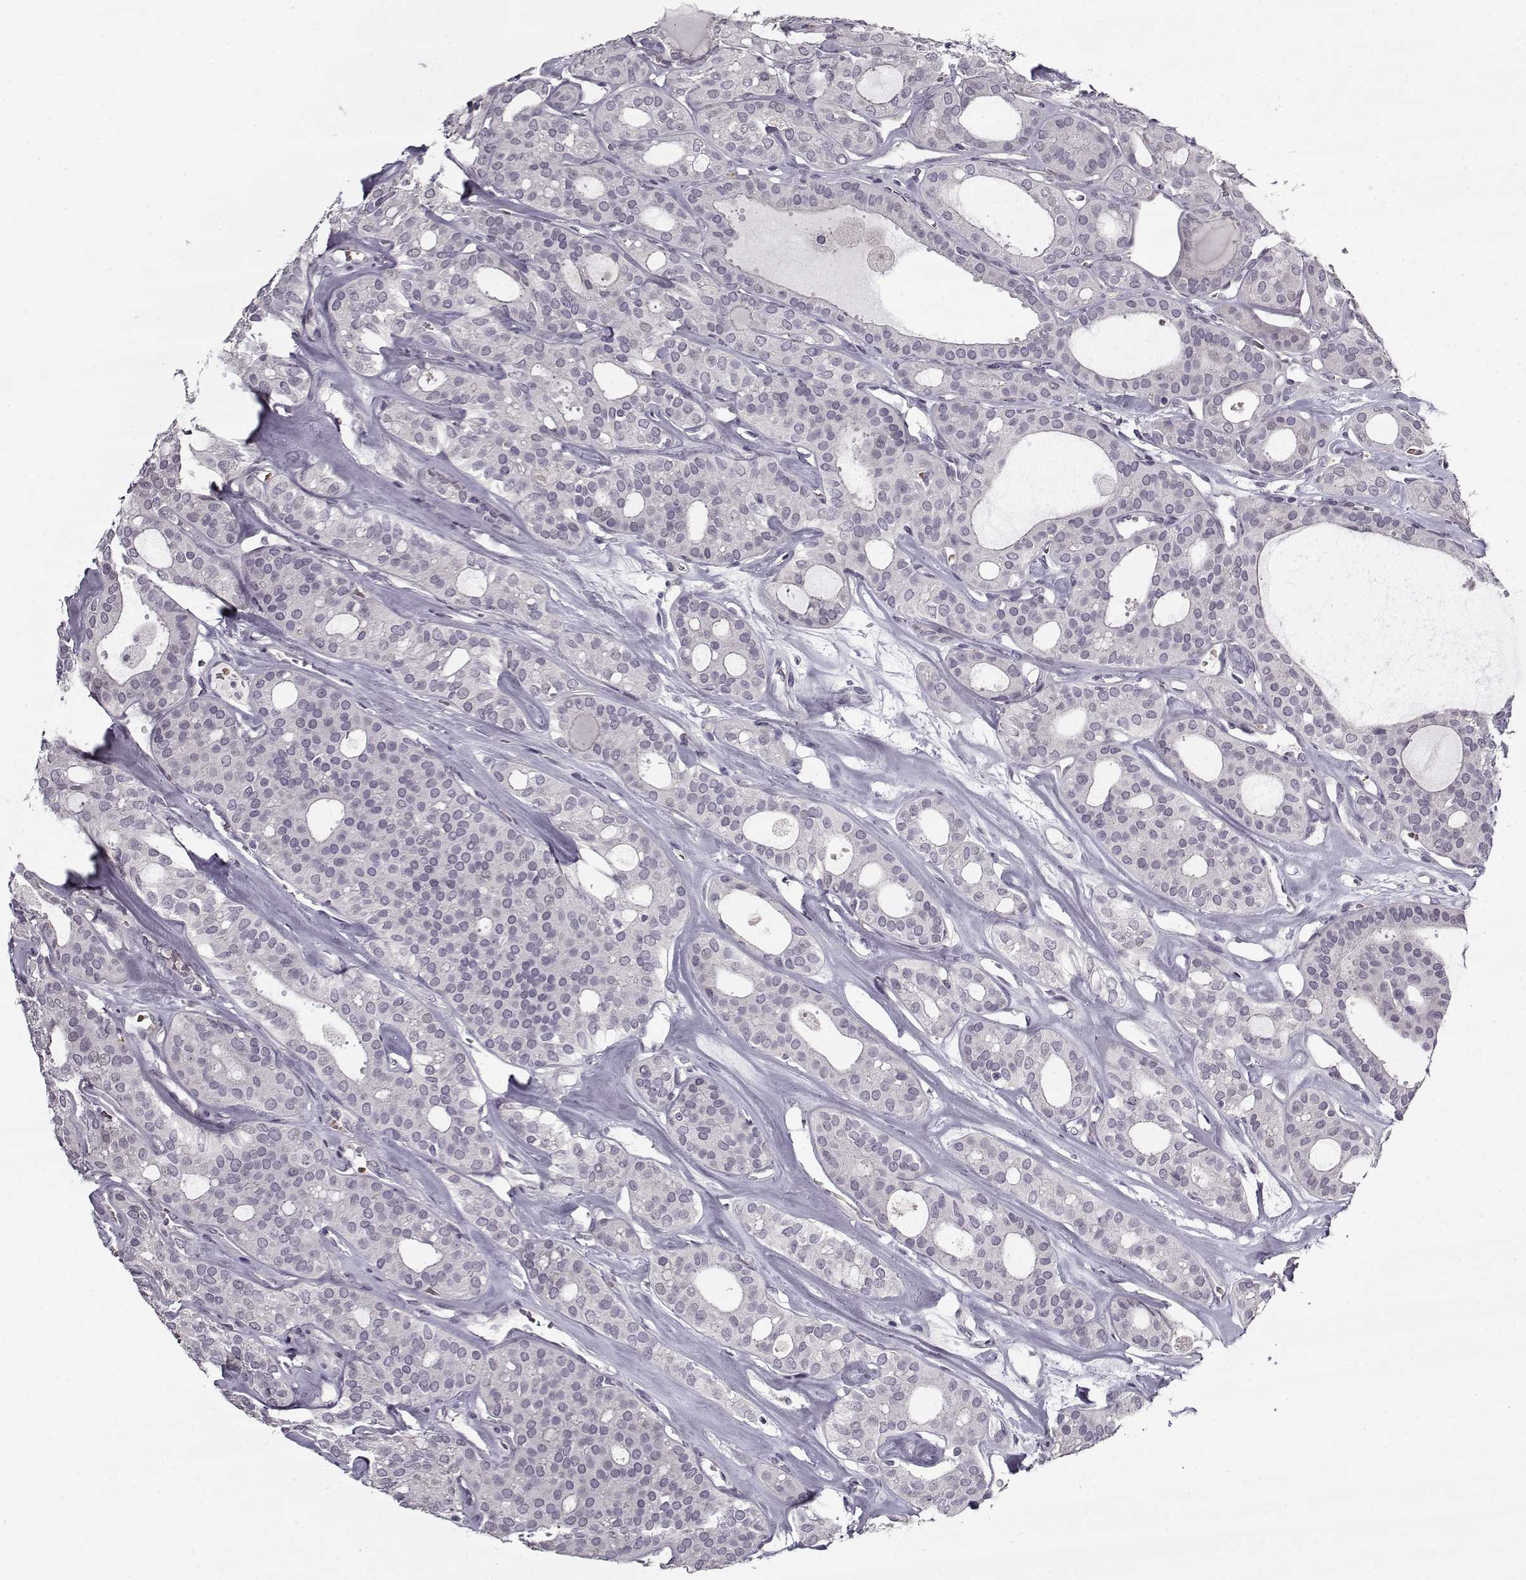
{"staining": {"intensity": "negative", "quantity": "none", "location": "none"}, "tissue": "thyroid cancer", "cell_type": "Tumor cells", "image_type": "cancer", "snomed": [{"axis": "morphology", "description": "Follicular adenoma carcinoma, NOS"}, {"axis": "topography", "description": "Thyroid gland"}], "caption": "Tumor cells are negative for brown protein staining in thyroid cancer.", "gene": "SNCA", "patient": {"sex": "male", "age": 75}}